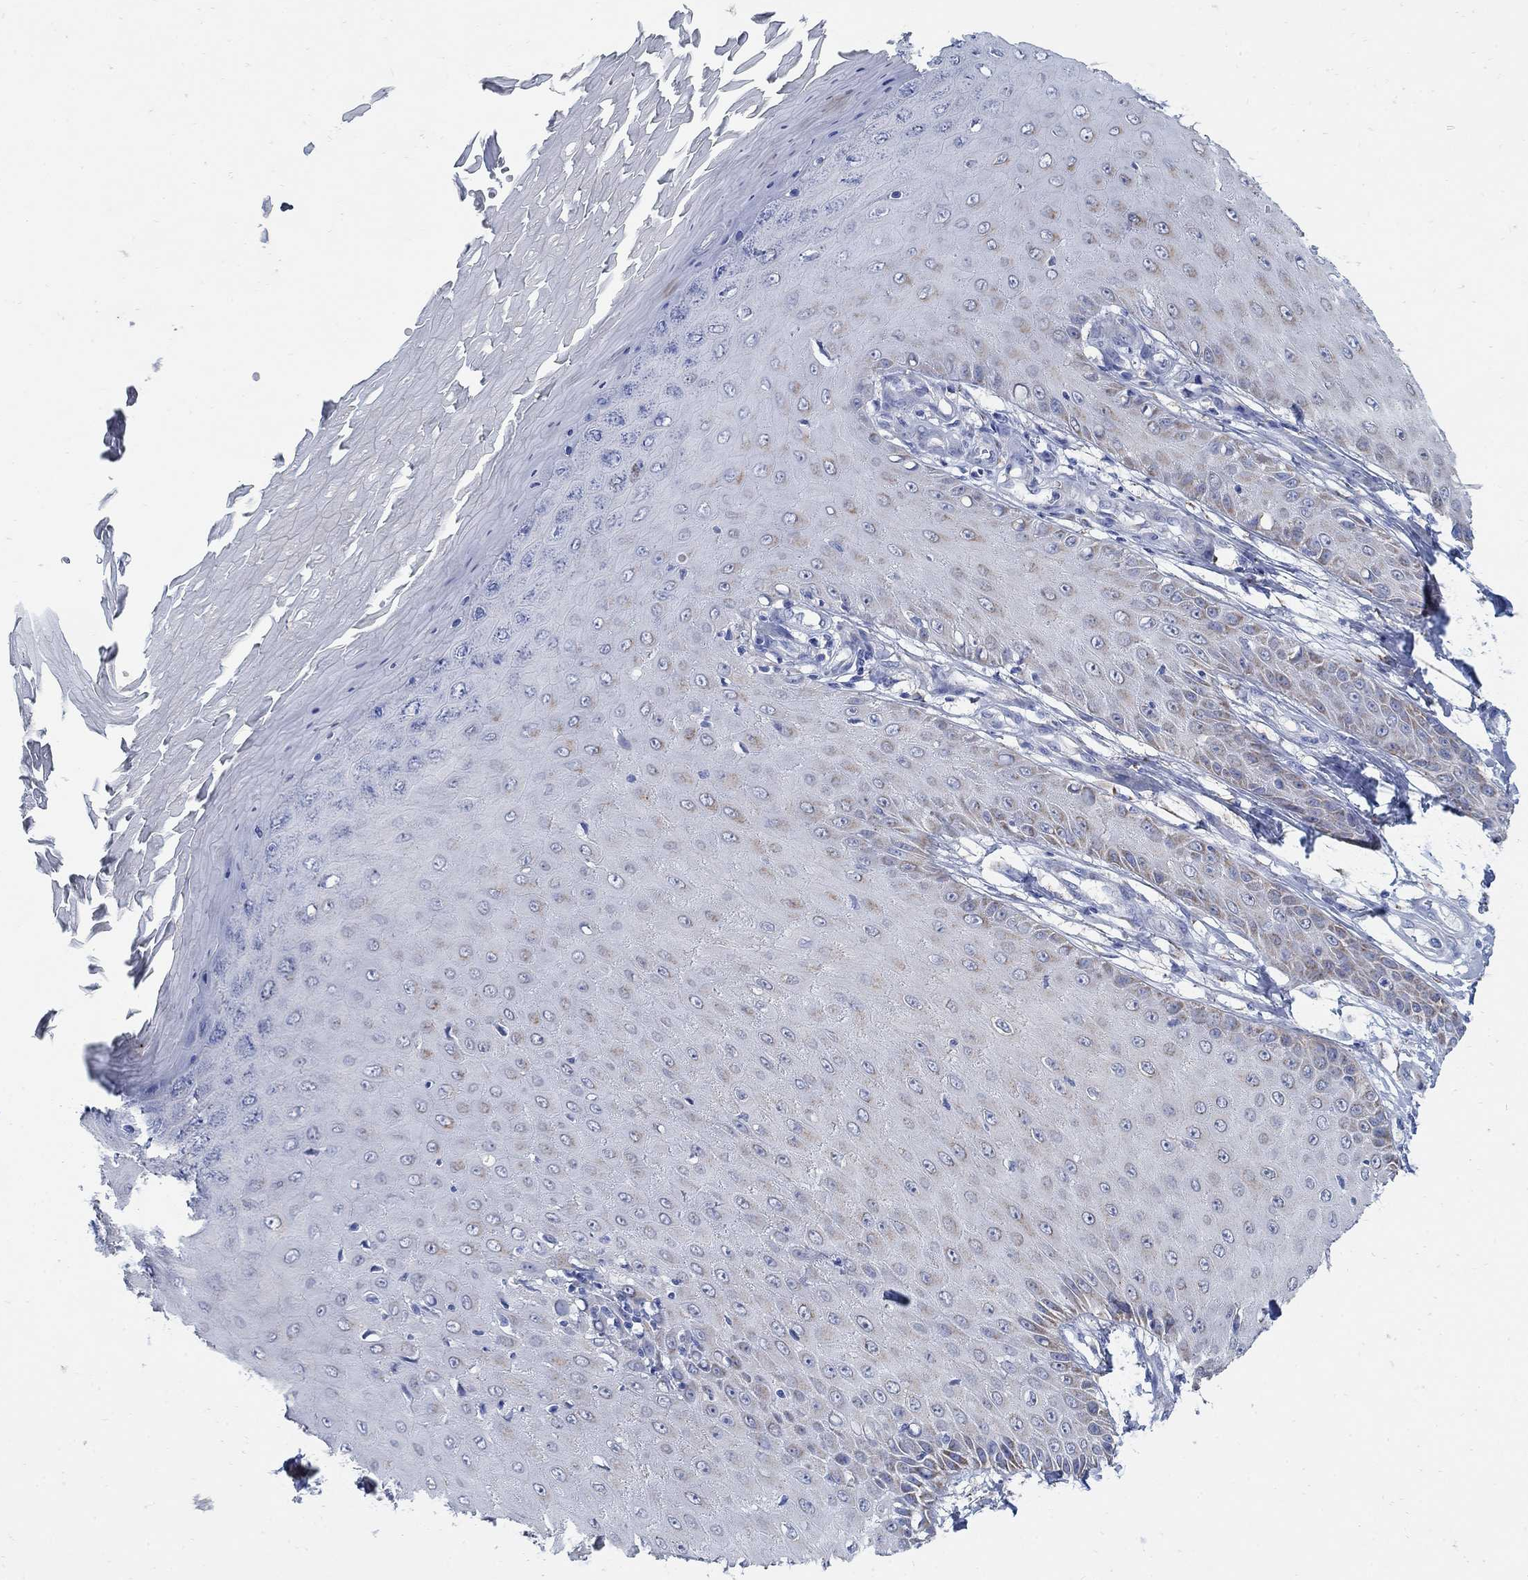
{"staining": {"intensity": "weak", "quantity": "25%-75%", "location": "cytoplasmic/membranous"}, "tissue": "skin cancer", "cell_type": "Tumor cells", "image_type": "cancer", "snomed": [{"axis": "morphology", "description": "Inflammation, NOS"}, {"axis": "morphology", "description": "Squamous cell carcinoma, NOS"}, {"axis": "topography", "description": "Skin"}], "caption": "The histopathology image demonstrates a brown stain indicating the presence of a protein in the cytoplasmic/membranous of tumor cells in skin cancer. (DAB (3,3'-diaminobenzidine) = brown stain, brightfield microscopy at high magnification).", "gene": "ZDHHC14", "patient": {"sex": "male", "age": 70}}